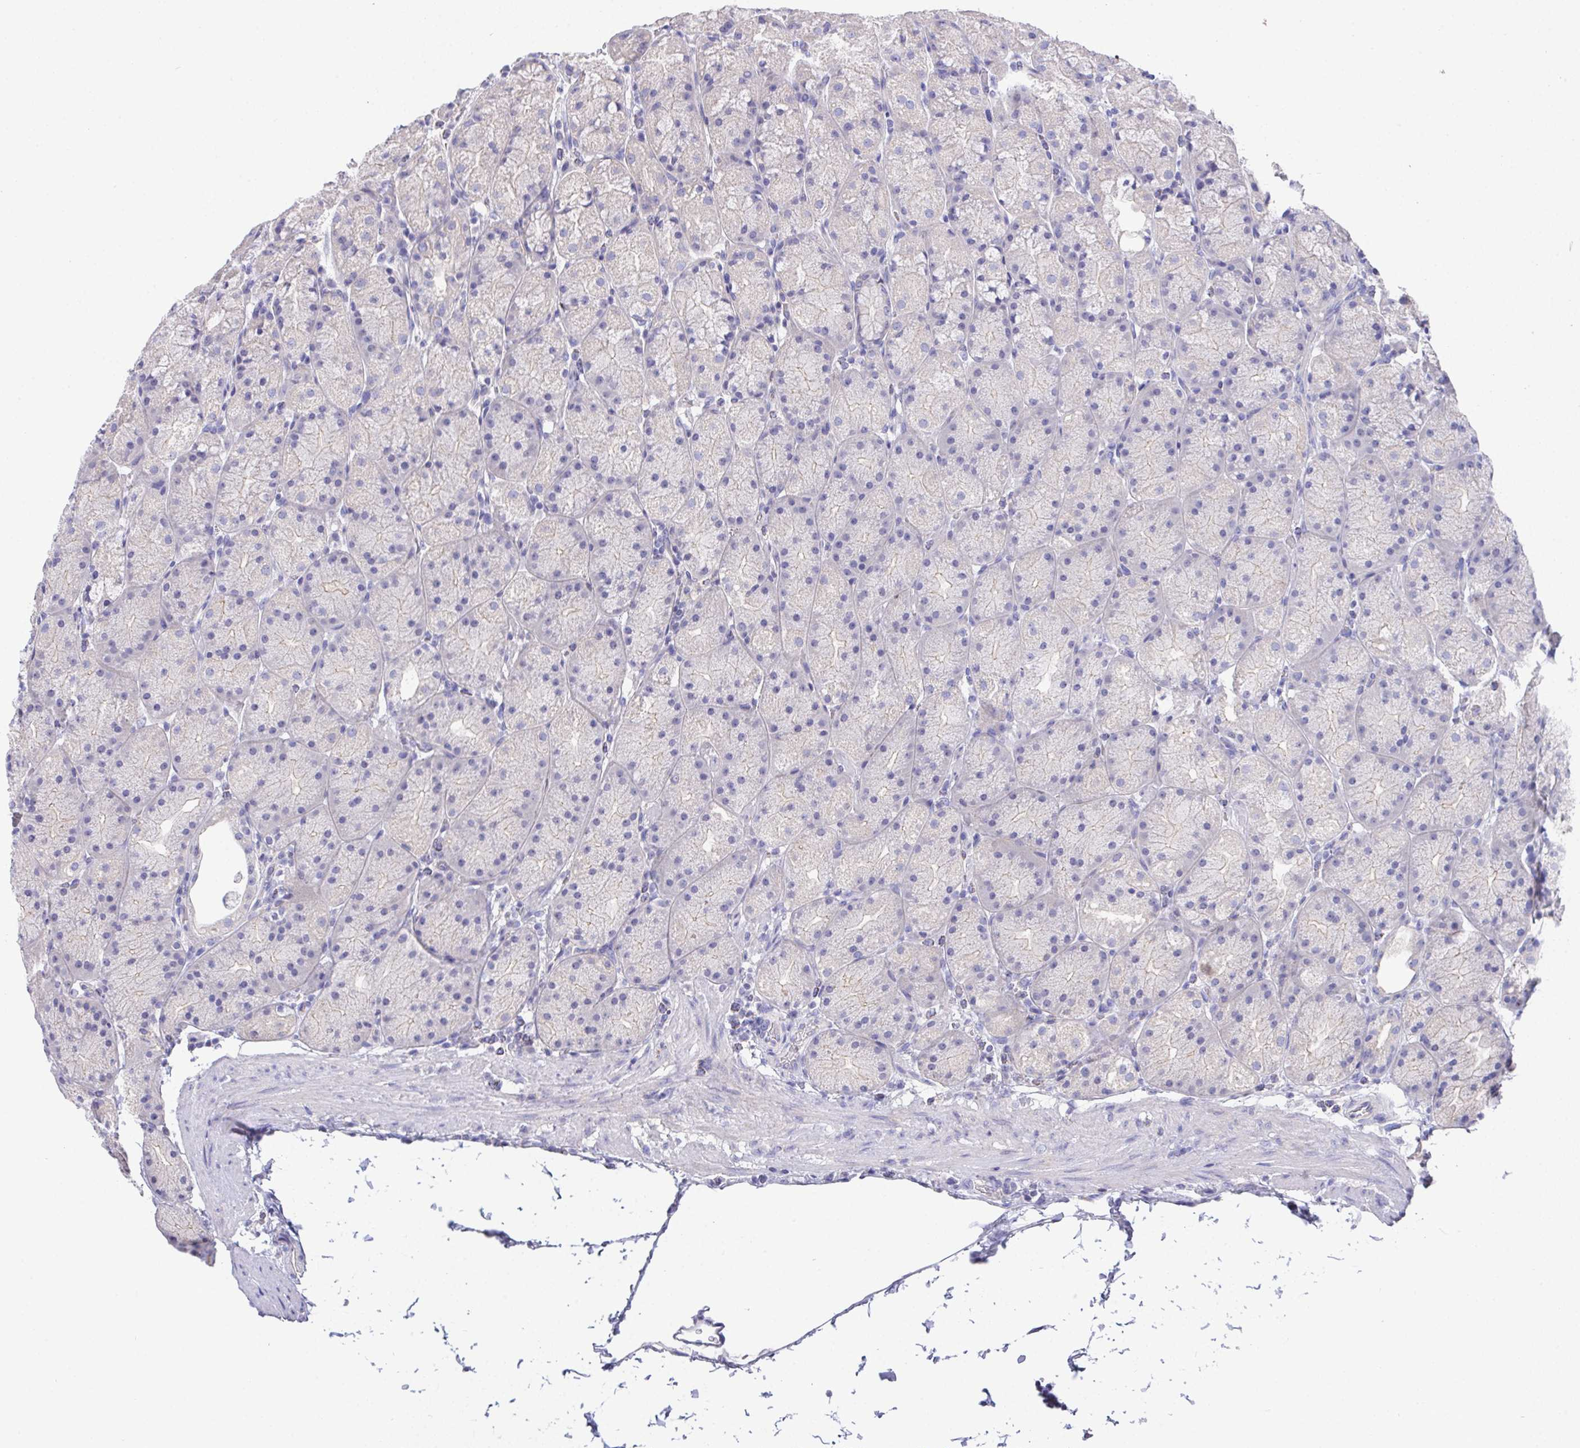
{"staining": {"intensity": "weak", "quantity": "<25%", "location": "cytoplasmic/membranous"}, "tissue": "stomach", "cell_type": "Glandular cells", "image_type": "normal", "snomed": [{"axis": "morphology", "description": "Normal tissue, NOS"}, {"axis": "topography", "description": "Stomach, upper"}, {"axis": "topography", "description": "Stomach"}], "caption": "DAB (3,3'-diaminobenzidine) immunohistochemical staining of benign human stomach reveals no significant staining in glandular cells.", "gene": "PRG3", "patient": {"sex": "male", "age": 48}}